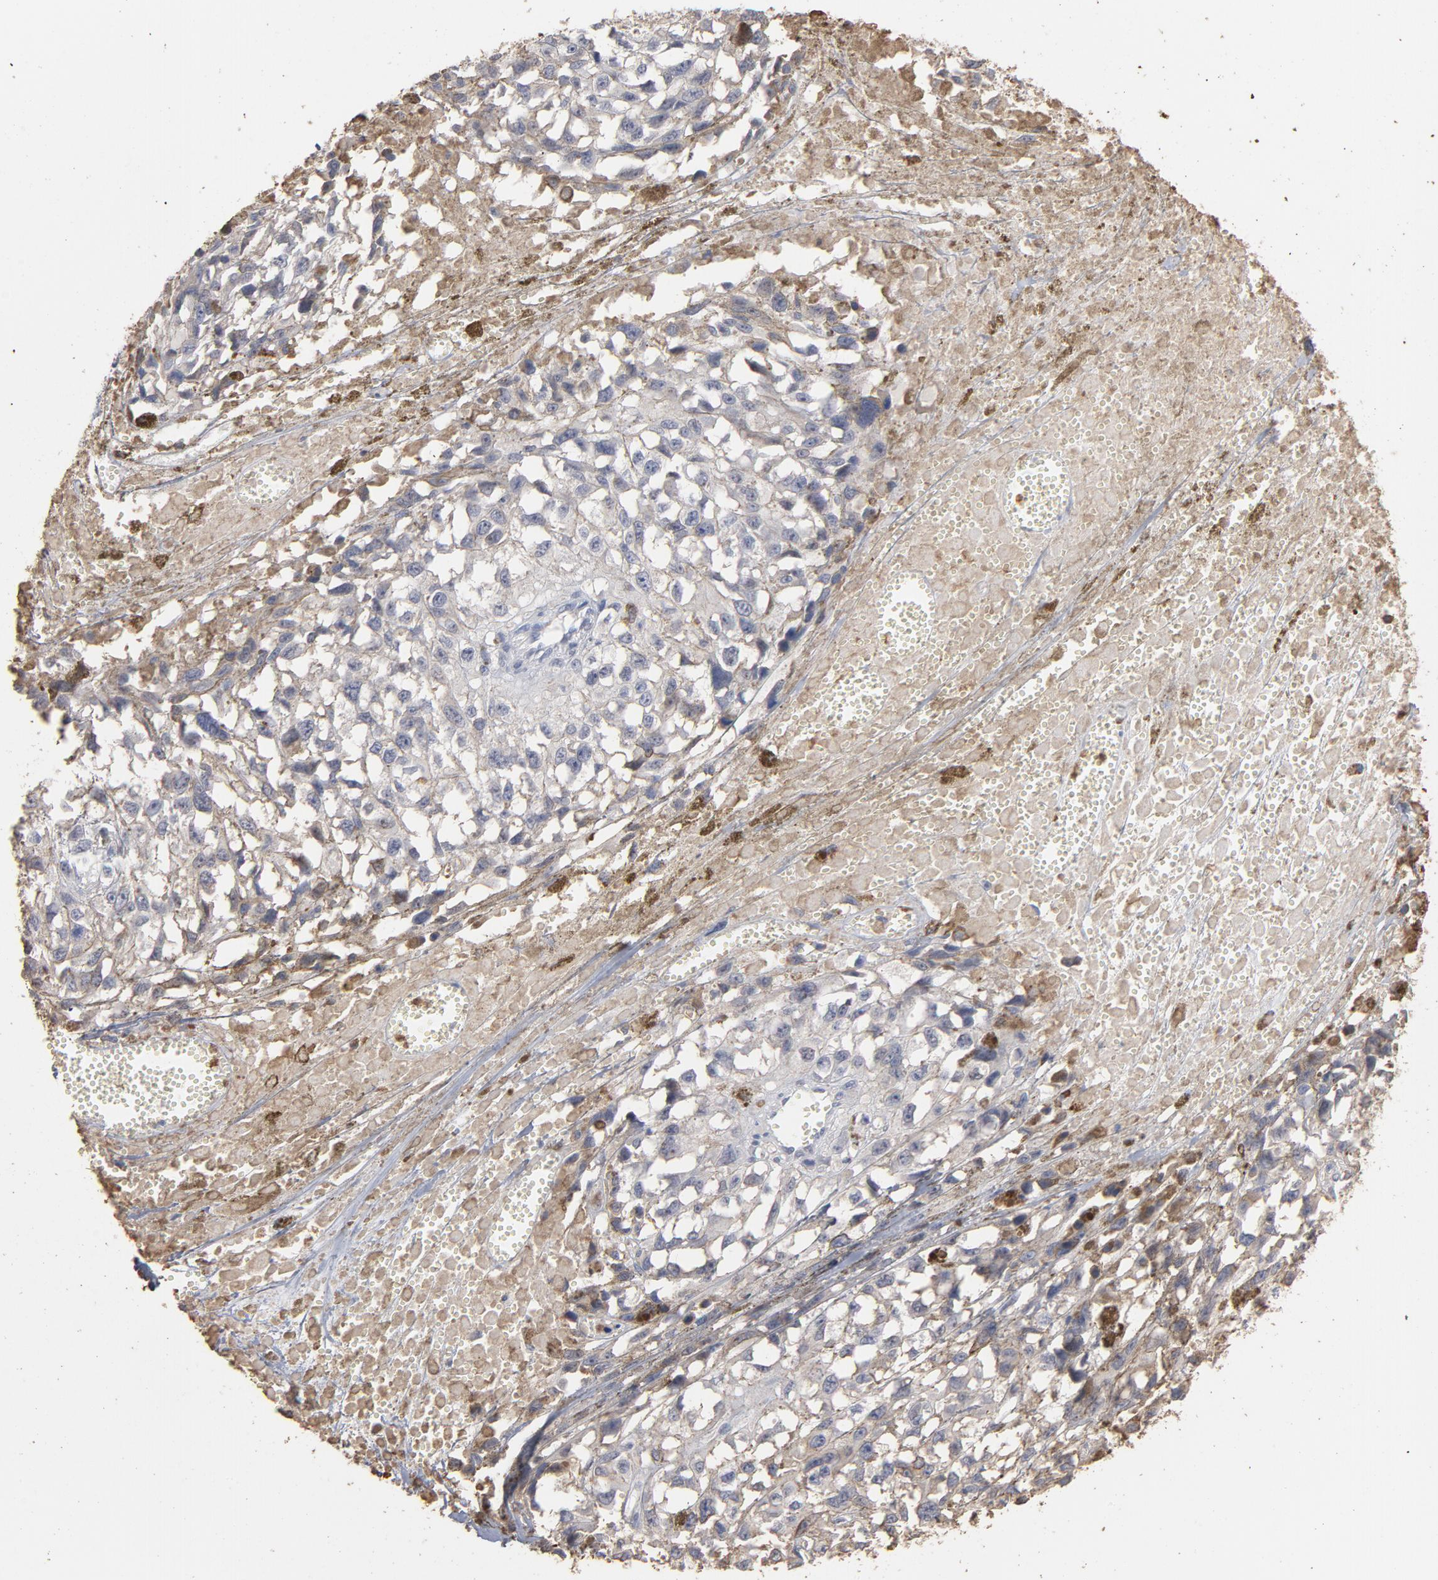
{"staining": {"intensity": "weak", "quantity": "25%-75%", "location": "cytoplasmic/membranous"}, "tissue": "melanoma", "cell_type": "Tumor cells", "image_type": "cancer", "snomed": [{"axis": "morphology", "description": "Malignant melanoma, Metastatic site"}, {"axis": "topography", "description": "Lymph node"}], "caption": "Protein expression analysis of human malignant melanoma (metastatic site) reveals weak cytoplasmic/membranous staining in approximately 25%-75% of tumor cells. (Brightfield microscopy of DAB IHC at high magnification).", "gene": "PNMA1", "patient": {"sex": "male", "age": 59}}